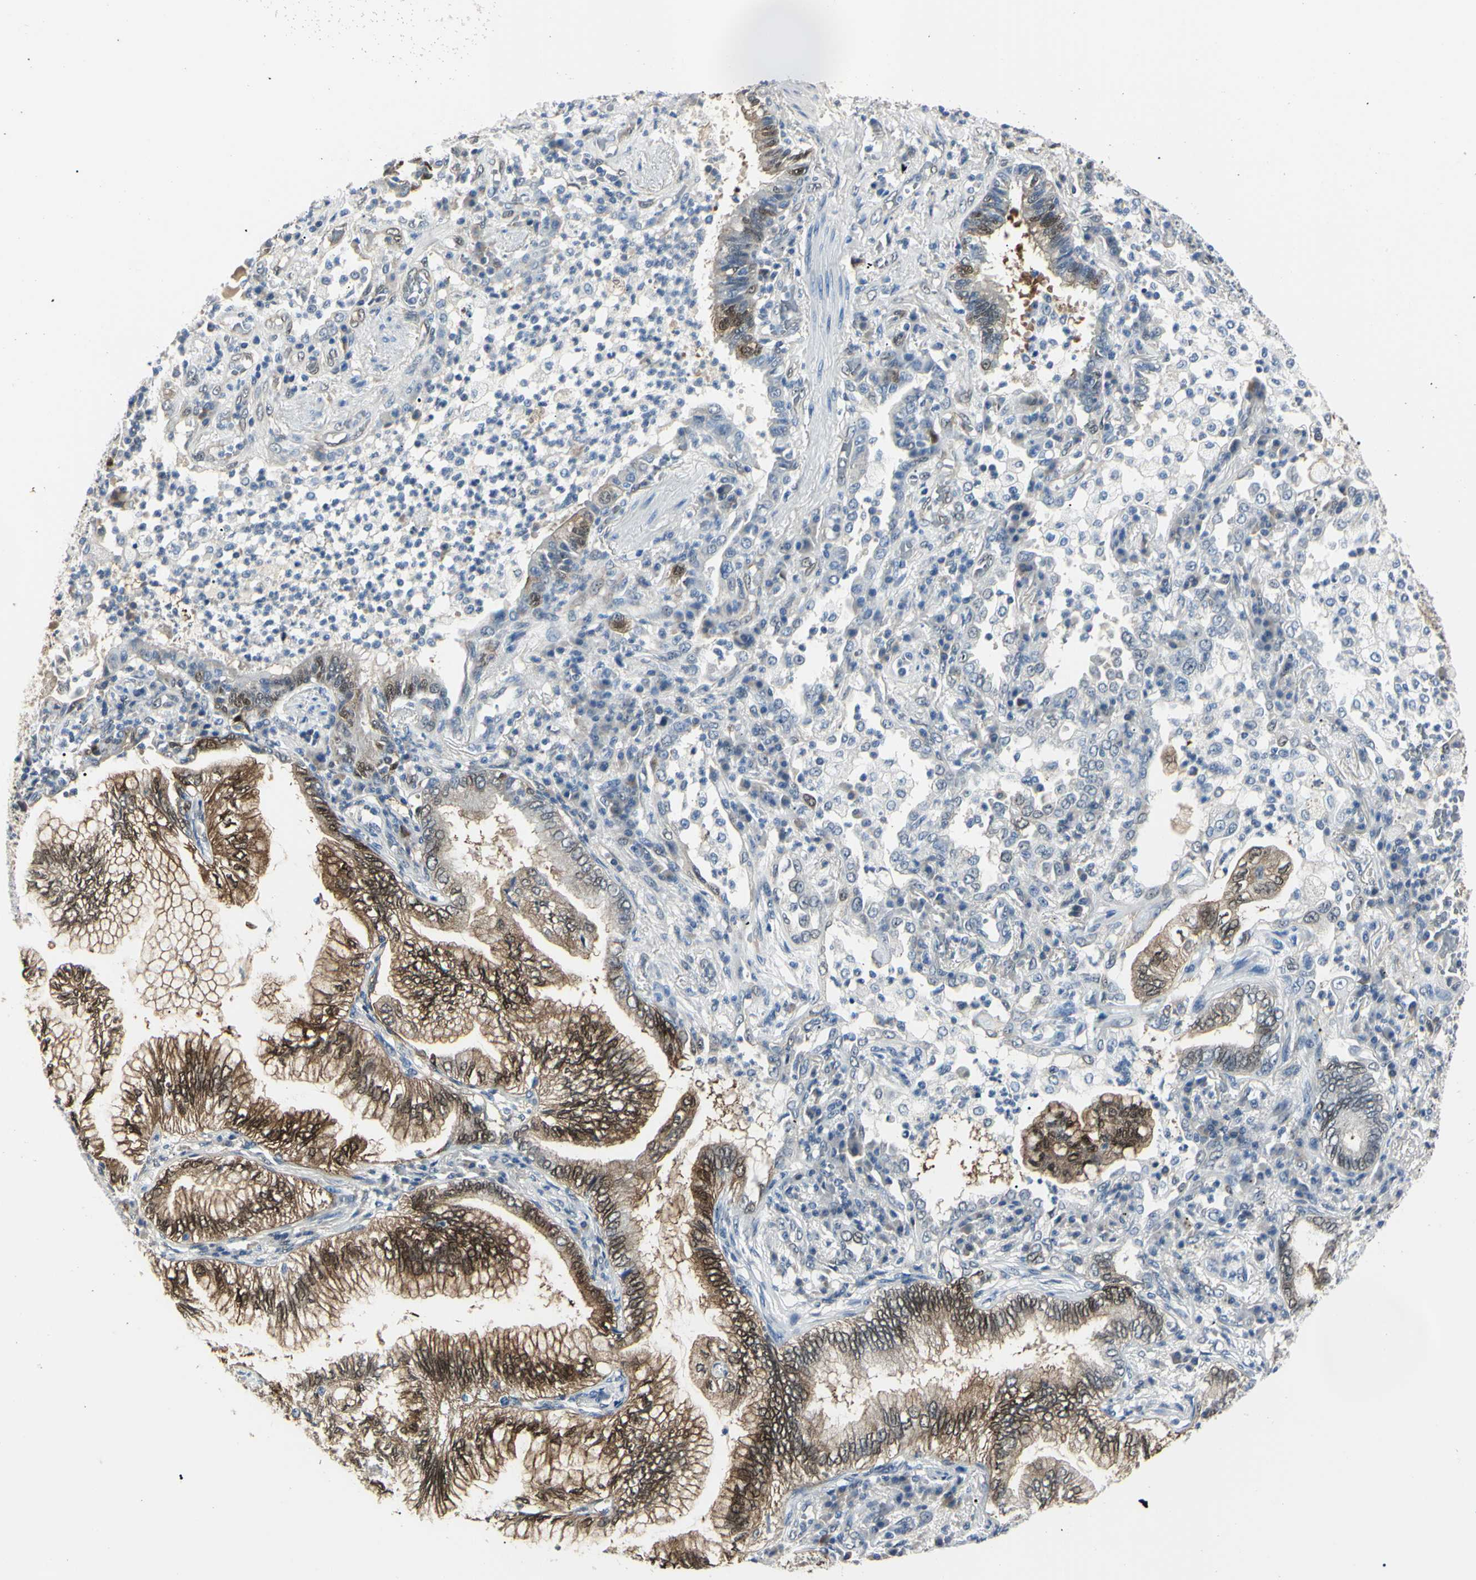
{"staining": {"intensity": "moderate", "quantity": "25%-75%", "location": "cytoplasmic/membranous,nuclear"}, "tissue": "lung cancer", "cell_type": "Tumor cells", "image_type": "cancer", "snomed": [{"axis": "morphology", "description": "Normal tissue, NOS"}, {"axis": "morphology", "description": "Adenocarcinoma, NOS"}, {"axis": "topography", "description": "Bronchus"}, {"axis": "topography", "description": "Lung"}], "caption": "There is medium levels of moderate cytoplasmic/membranous and nuclear positivity in tumor cells of lung cancer (adenocarcinoma), as demonstrated by immunohistochemical staining (brown color).", "gene": "AKR1C3", "patient": {"sex": "female", "age": 70}}